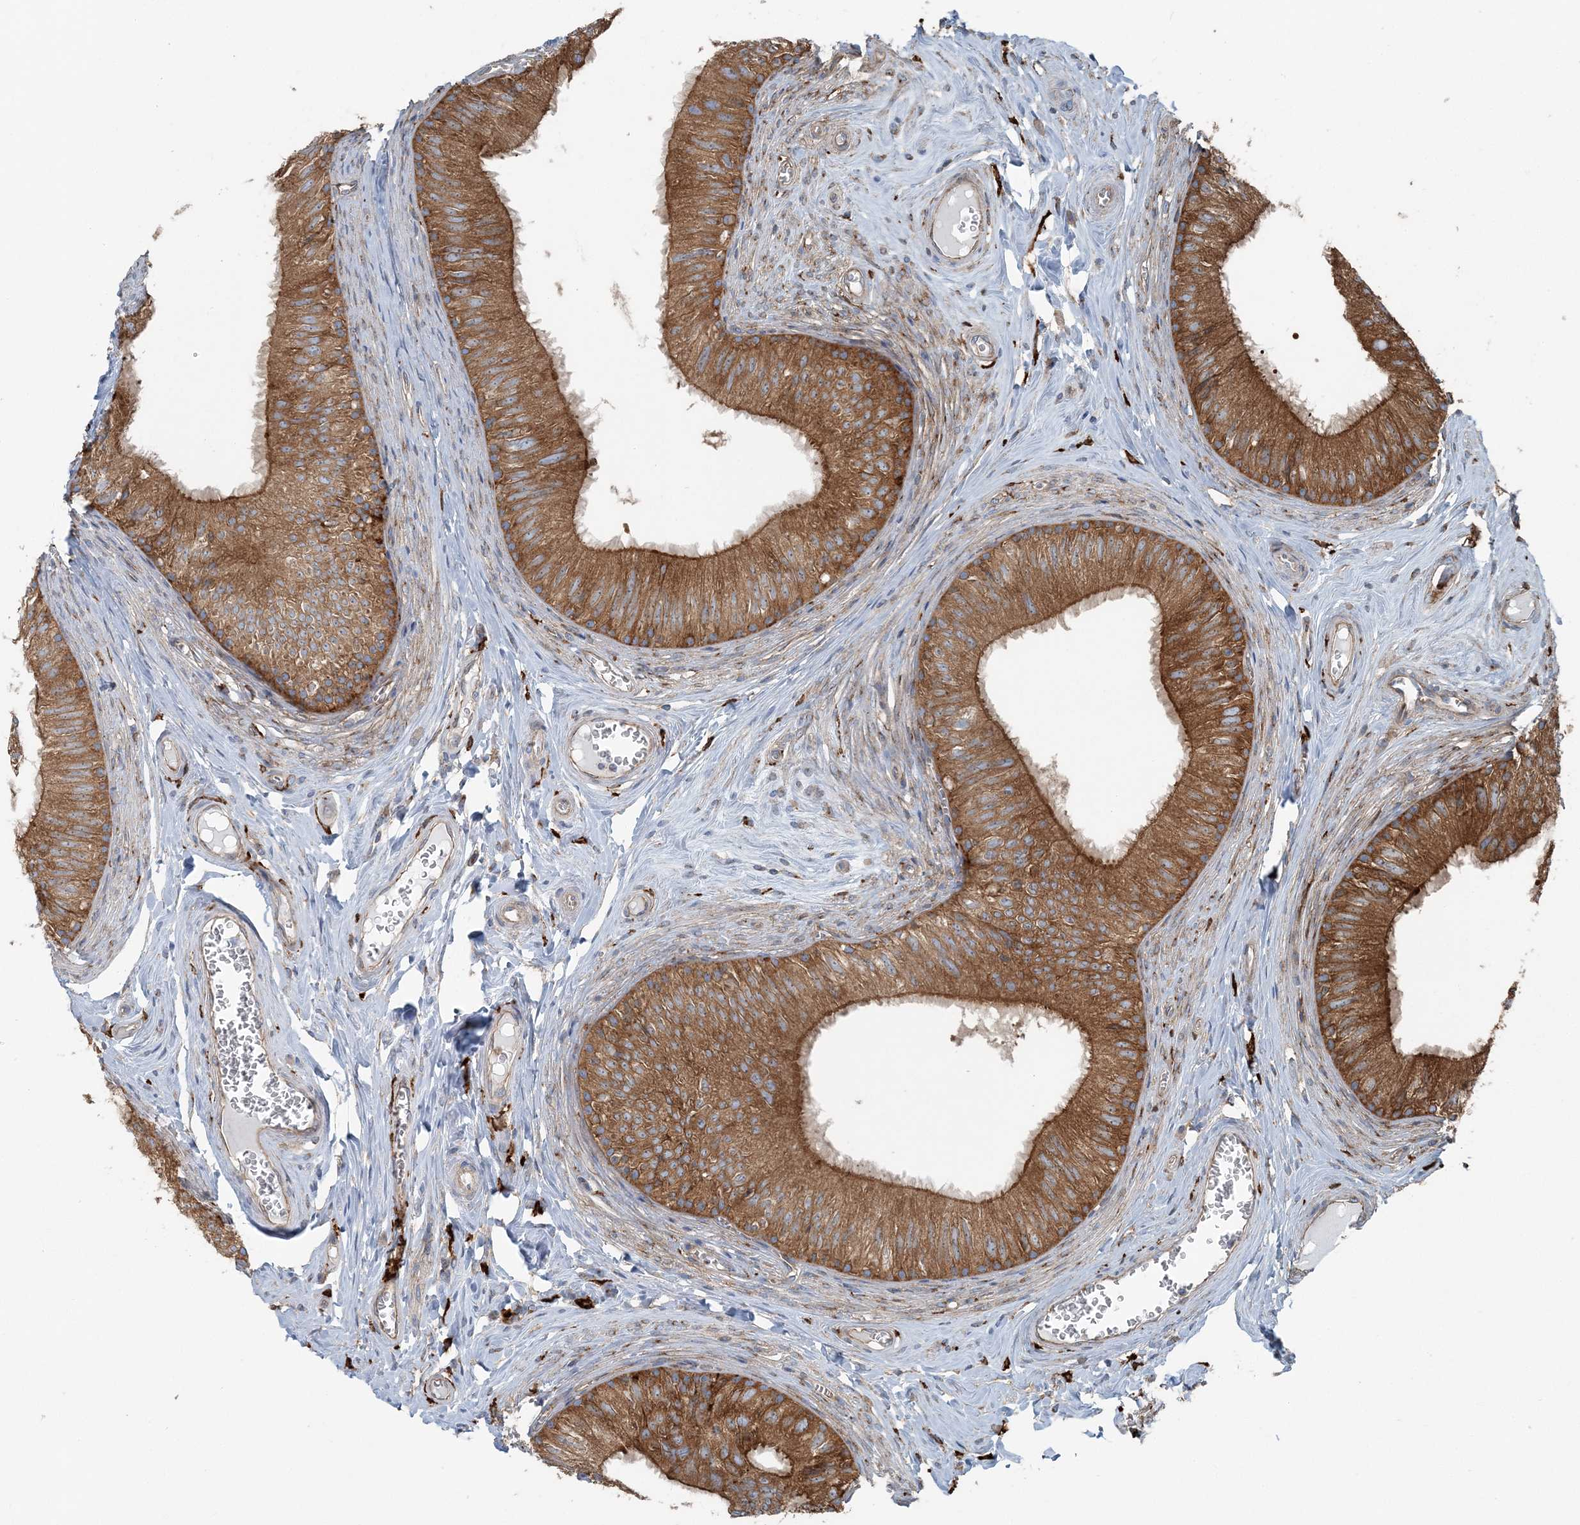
{"staining": {"intensity": "strong", "quantity": ">75%", "location": "cytoplasmic/membranous"}, "tissue": "epididymis", "cell_type": "Glandular cells", "image_type": "normal", "snomed": [{"axis": "morphology", "description": "Normal tissue, NOS"}, {"axis": "topography", "description": "Epididymis"}], "caption": "Protein staining shows strong cytoplasmic/membranous staining in about >75% of glandular cells in benign epididymis.", "gene": "SNX2", "patient": {"sex": "male", "age": 46}}